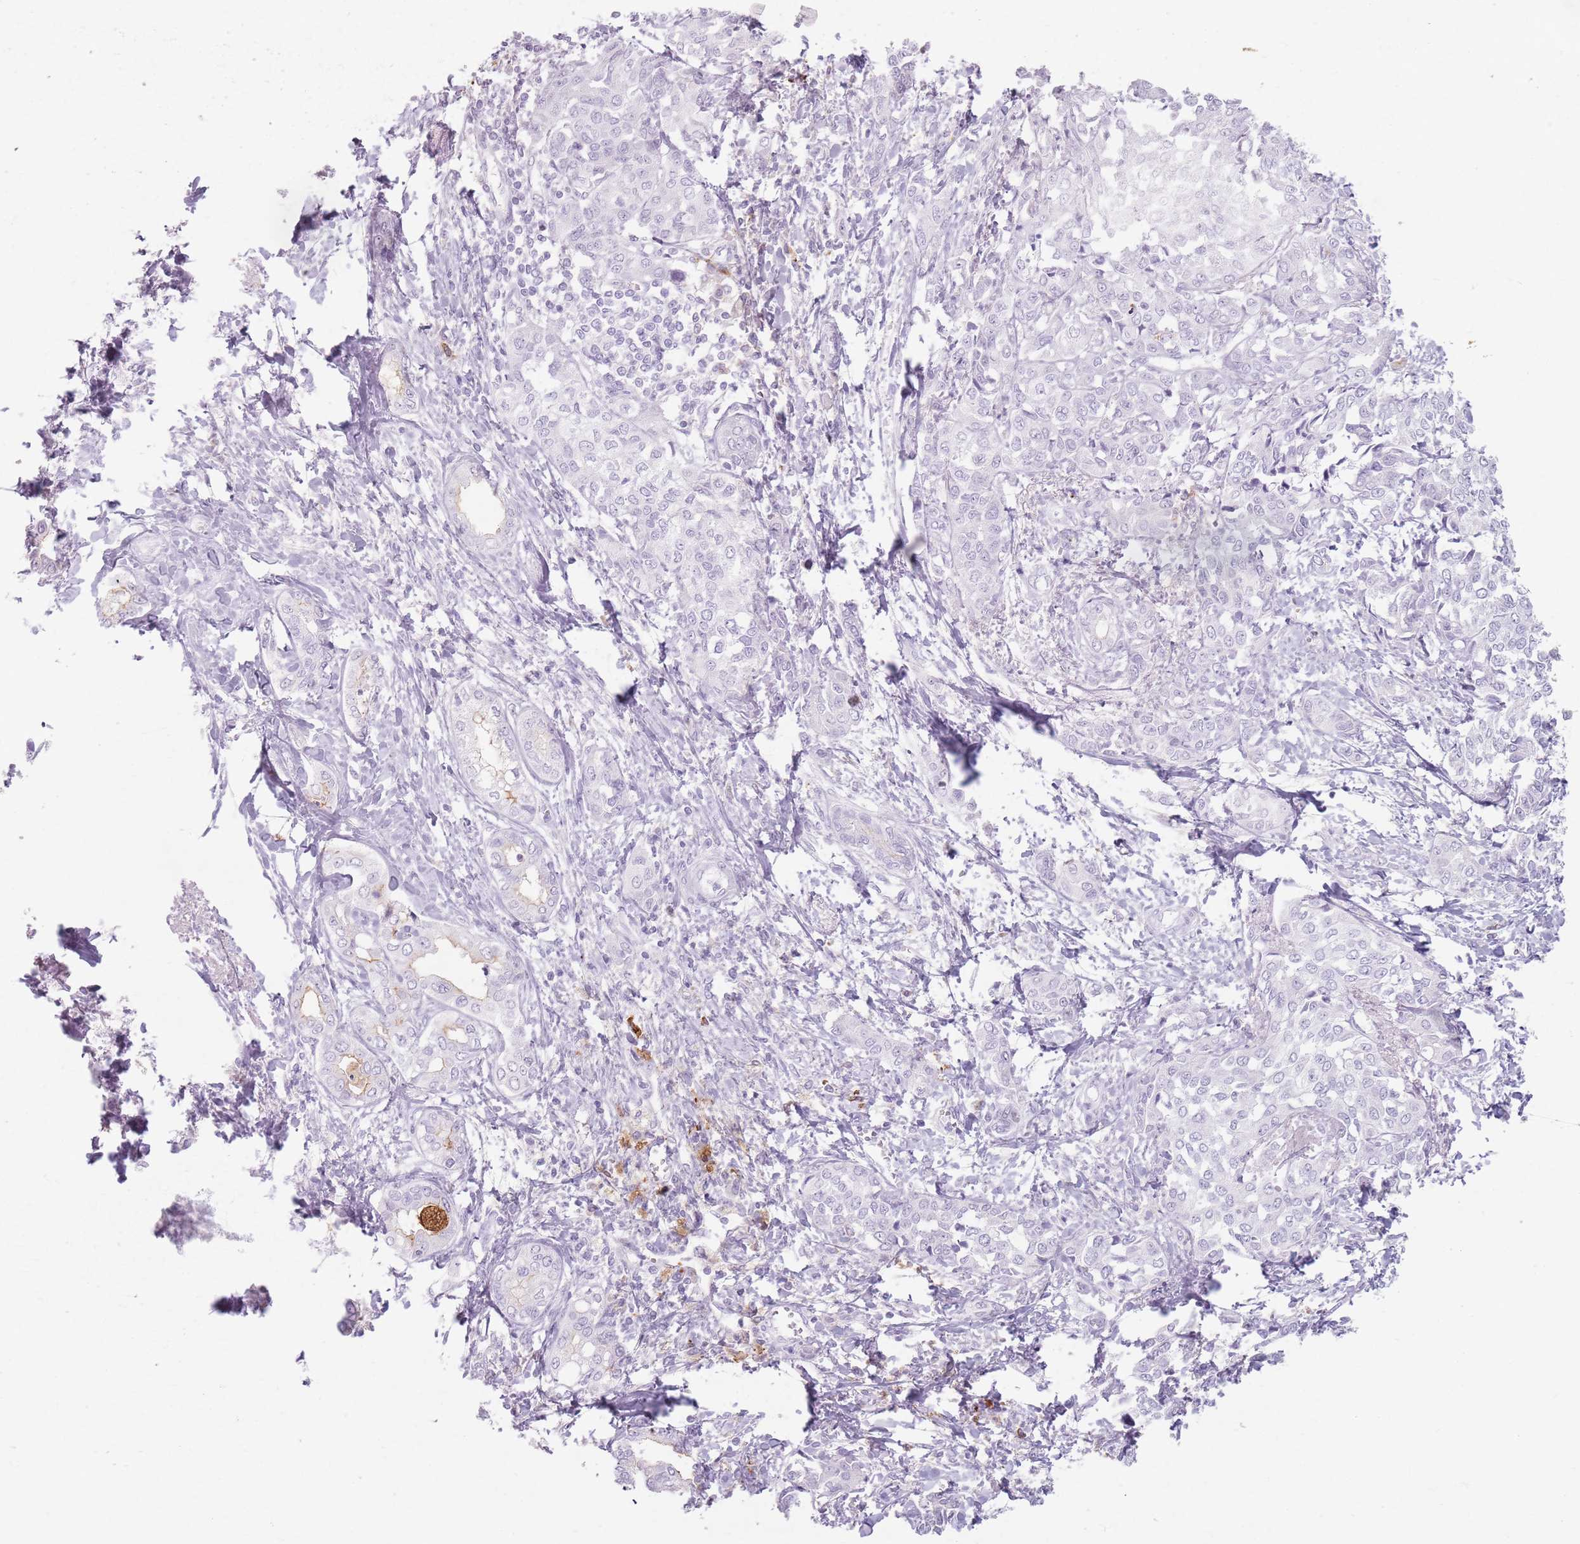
{"staining": {"intensity": "negative", "quantity": "none", "location": "none"}, "tissue": "liver cancer", "cell_type": "Tumor cells", "image_type": "cancer", "snomed": [{"axis": "morphology", "description": "Cholangiocarcinoma"}, {"axis": "topography", "description": "Liver"}], "caption": "IHC micrograph of neoplastic tissue: human liver cholangiocarcinoma stained with DAB (3,3'-diaminobenzidine) reveals no significant protein positivity in tumor cells.", "gene": "GDPGP1", "patient": {"sex": "female", "age": 77}}